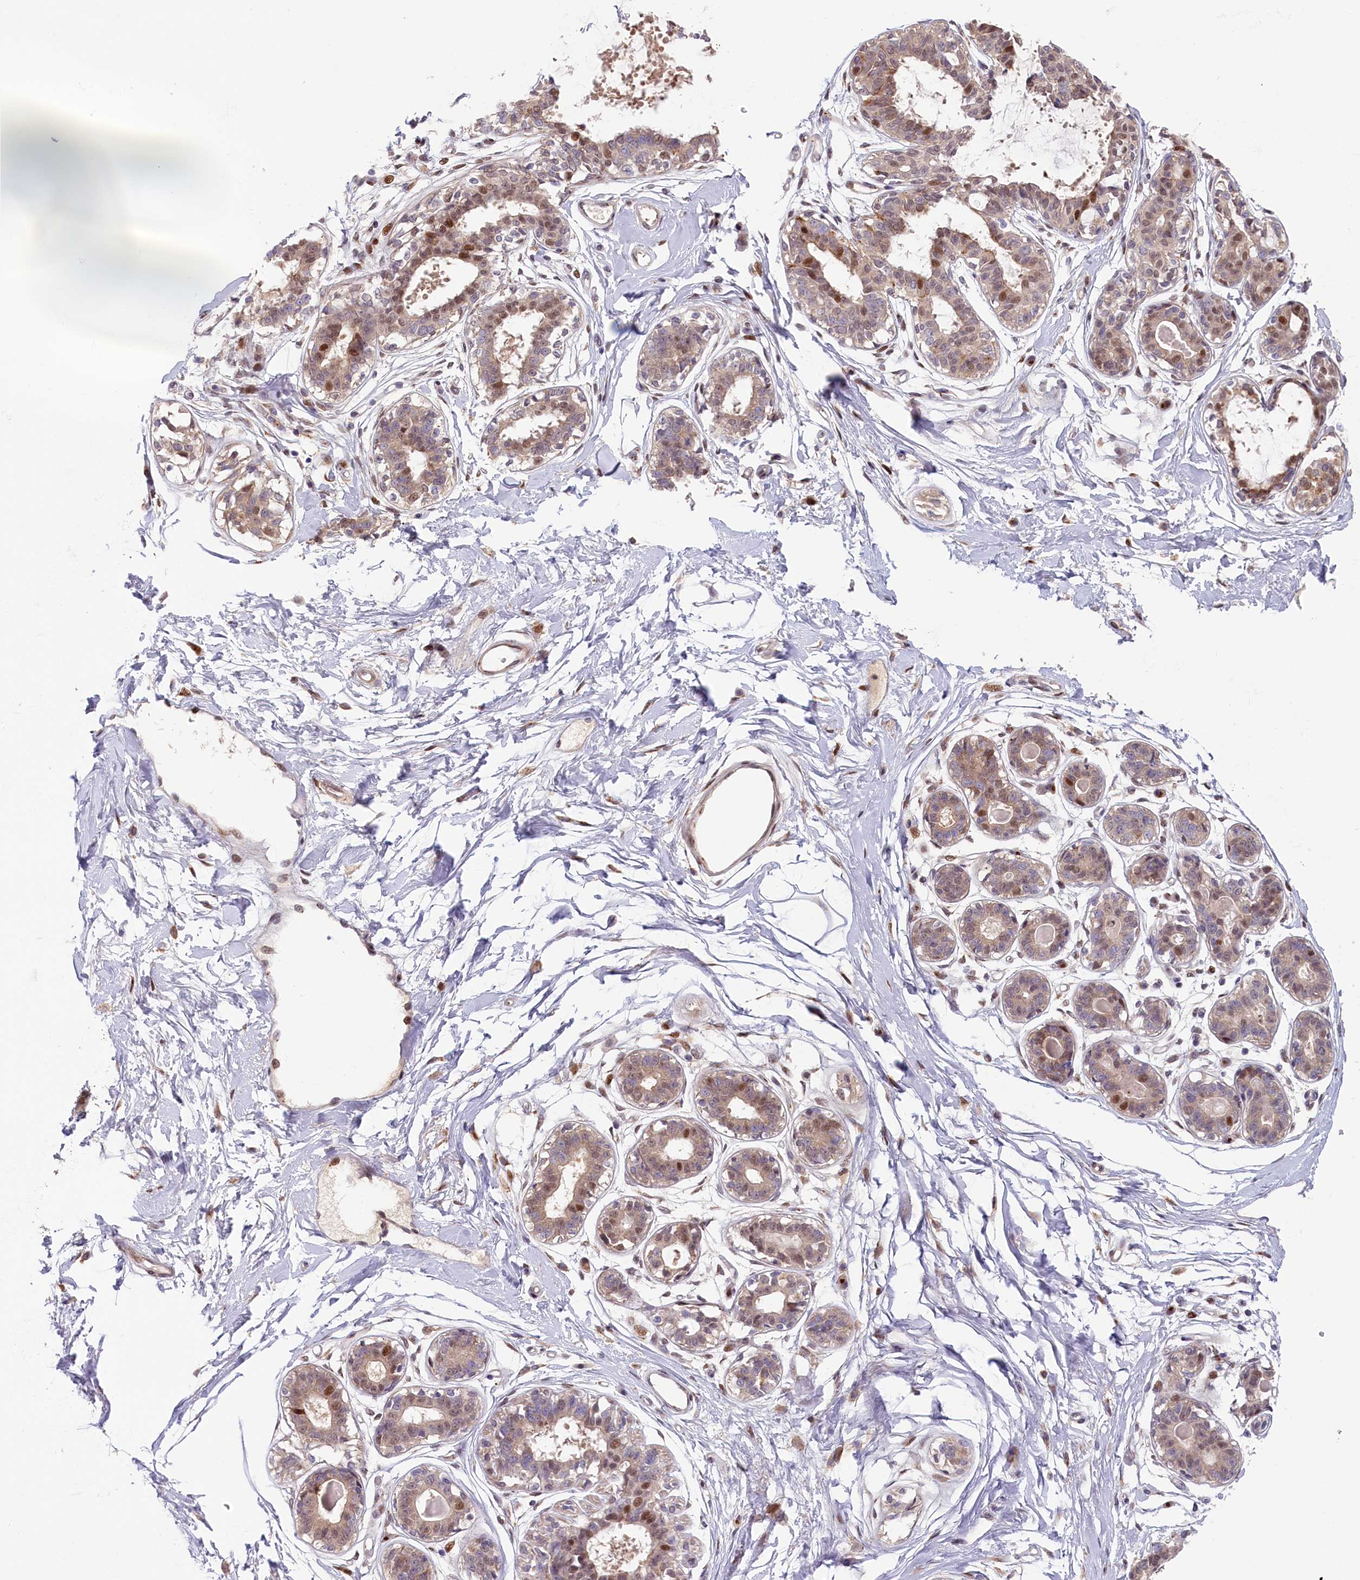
{"staining": {"intensity": "moderate", "quantity": "25%-75%", "location": "cytoplasmic/membranous"}, "tissue": "breast", "cell_type": "Adipocytes", "image_type": "normal", "snomed": [{"axis": "morphology", "description": "Normal tissue, NOS"}, {"axis": "topography", "description": "Breast"}], "caption": "The immunohistochemical stain shows moderate cytoplasmic/membranous staining in adipocytes of normal breast. The staining was performed using DAB (3,3'-diaminobenzidine), with brown indicating positive protein expression. Nuclei are stained blue with hematoxylin.", "gene": "CHST12", "patient": {"sex": "female", "age": 45}}